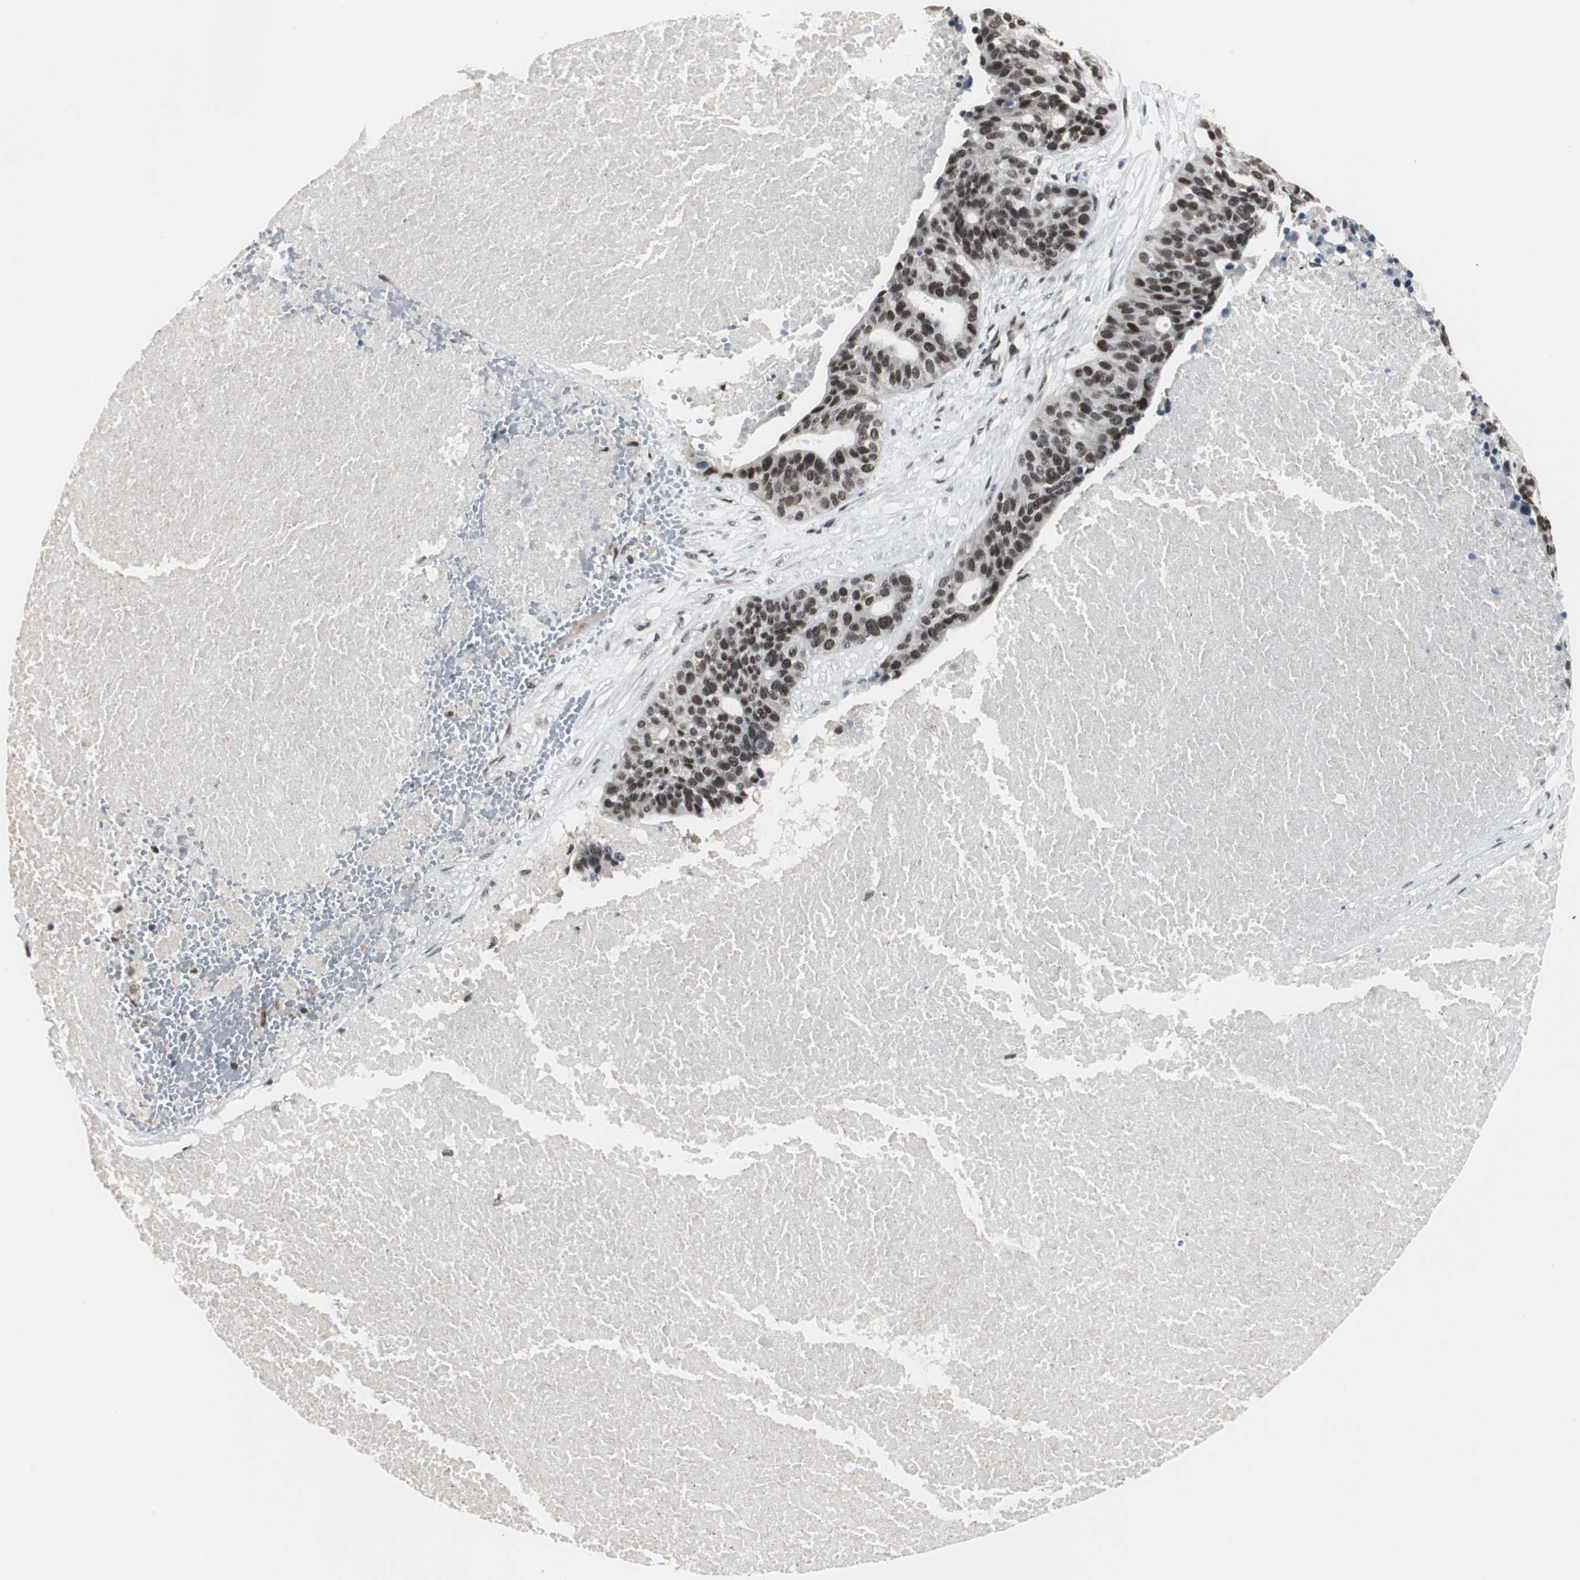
{"staining": {"intensity": "strong", "quantity": ">75%", "location": "nuclear"}, "tissue": "ovarian cancer", "cell_type": "Tumor cells", "image_type": "cancer", "snomed": [{"axis": "morphology", "description": "Cystadenocarcinoma, serous, NOS"}, {"axis": "topography", "description": "Ovary"}], "caption": "Ovarian cancer stained with immunohistochemistry displays strong nuclear expression in about >75% of tumor cells.", "gene": "CDK9", "patient": {"sex": "female", "age": 59}}